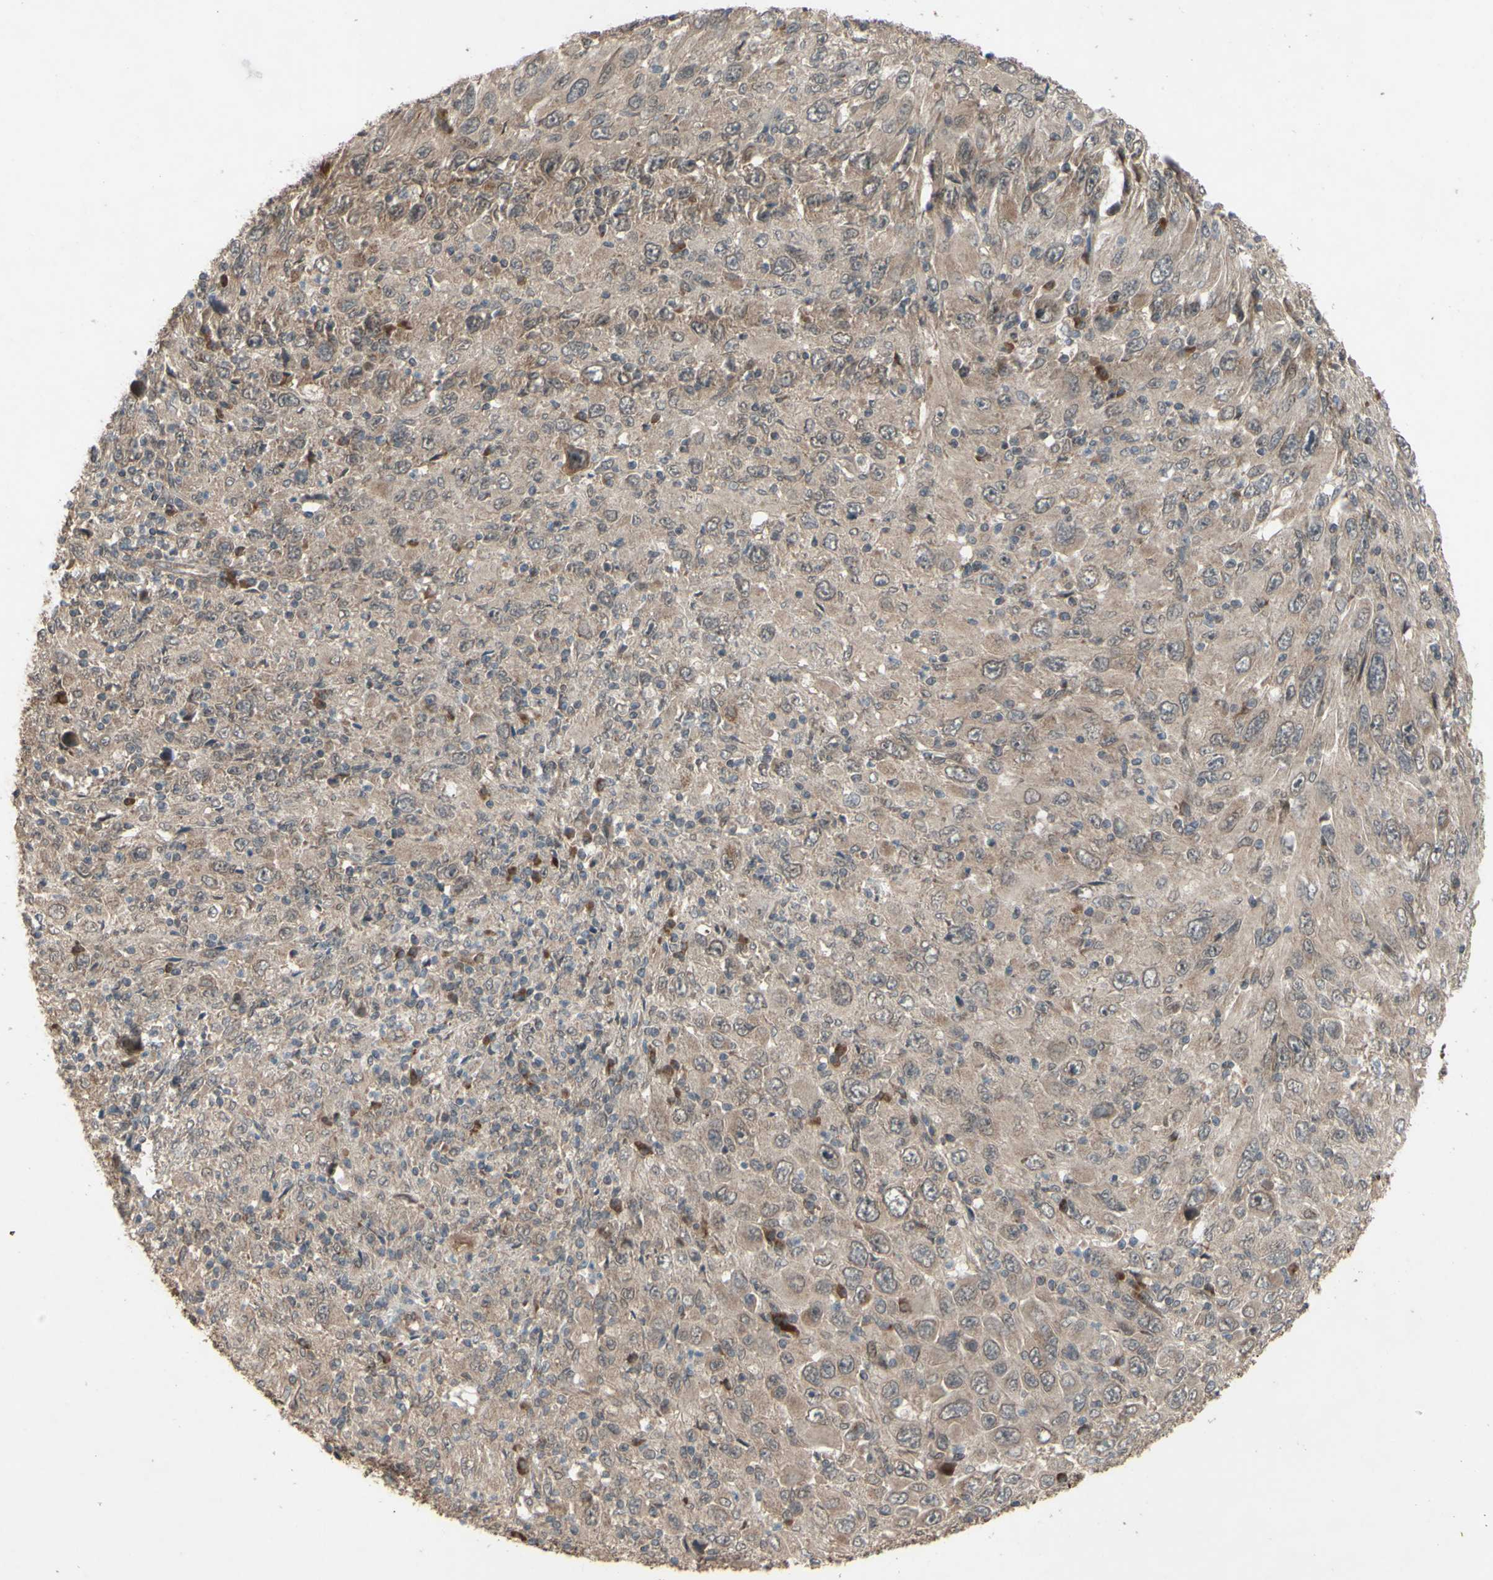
{"staining": {"intensity": "weak", "quantity": ">75%", "location": "cytoplasmic/membranous"}, "tissue": "melanoma", "cell_type": "Tumor cells", "image_type": "cancer", "snomed": [{"axis": "morphology", "description": "Malignant melanoma, Metastatic site"}, {"axis": "topography", "description": "Skin"}], "caption": "Weak cytoplasmic/membranous protein positivity is identified in about >75% of tumor cells in malignant melanoma (metastatic site).", "gene": "CD164", "patient": {"sex": "female", "age": 56}}